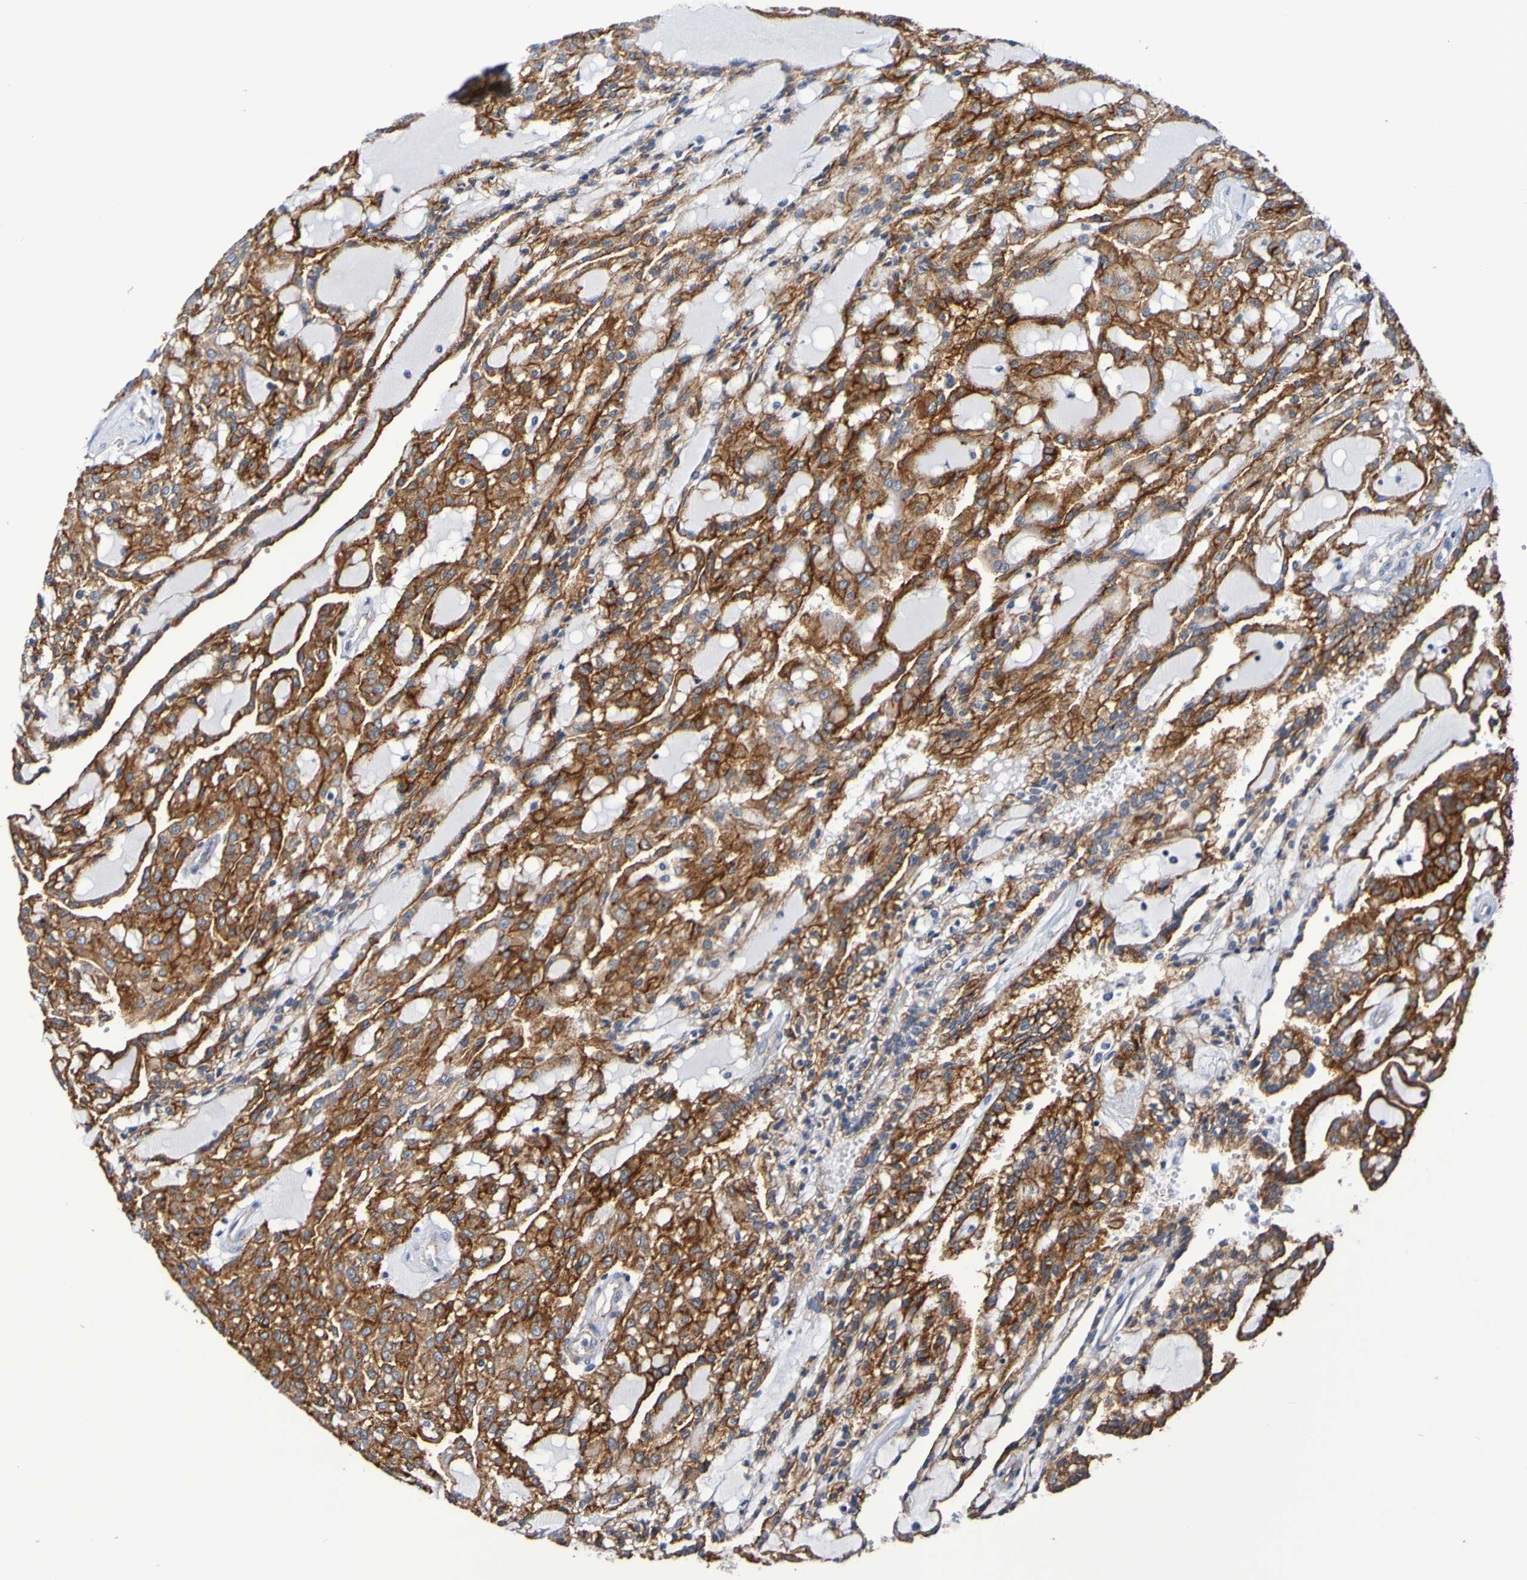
{"staining": {"intensity": "strong", "quantity": ">75%", "location": "cytoplasmic/membranous"}, "tissue": "renal cancer", "cell_type": "Tumor cells", "image_type": "cancer", "snomed": [{"axis": "morphology", "description": "Adenocarcinoma, NOS"}, {"axis": "topography", "description": "Kidney"}], "caption": "Brown immunohistochemical staining in human adenocarcinoma (renal) shows strong cytoplasmic/membranous expression in approximately >75% of tumor cells. (Stains: DAB in brown, nuclei in blue, Microscopy: brightfield microscopy at high magnification).", "gene": "GJB1", "patient": {"sex": "male", "age": 63}}